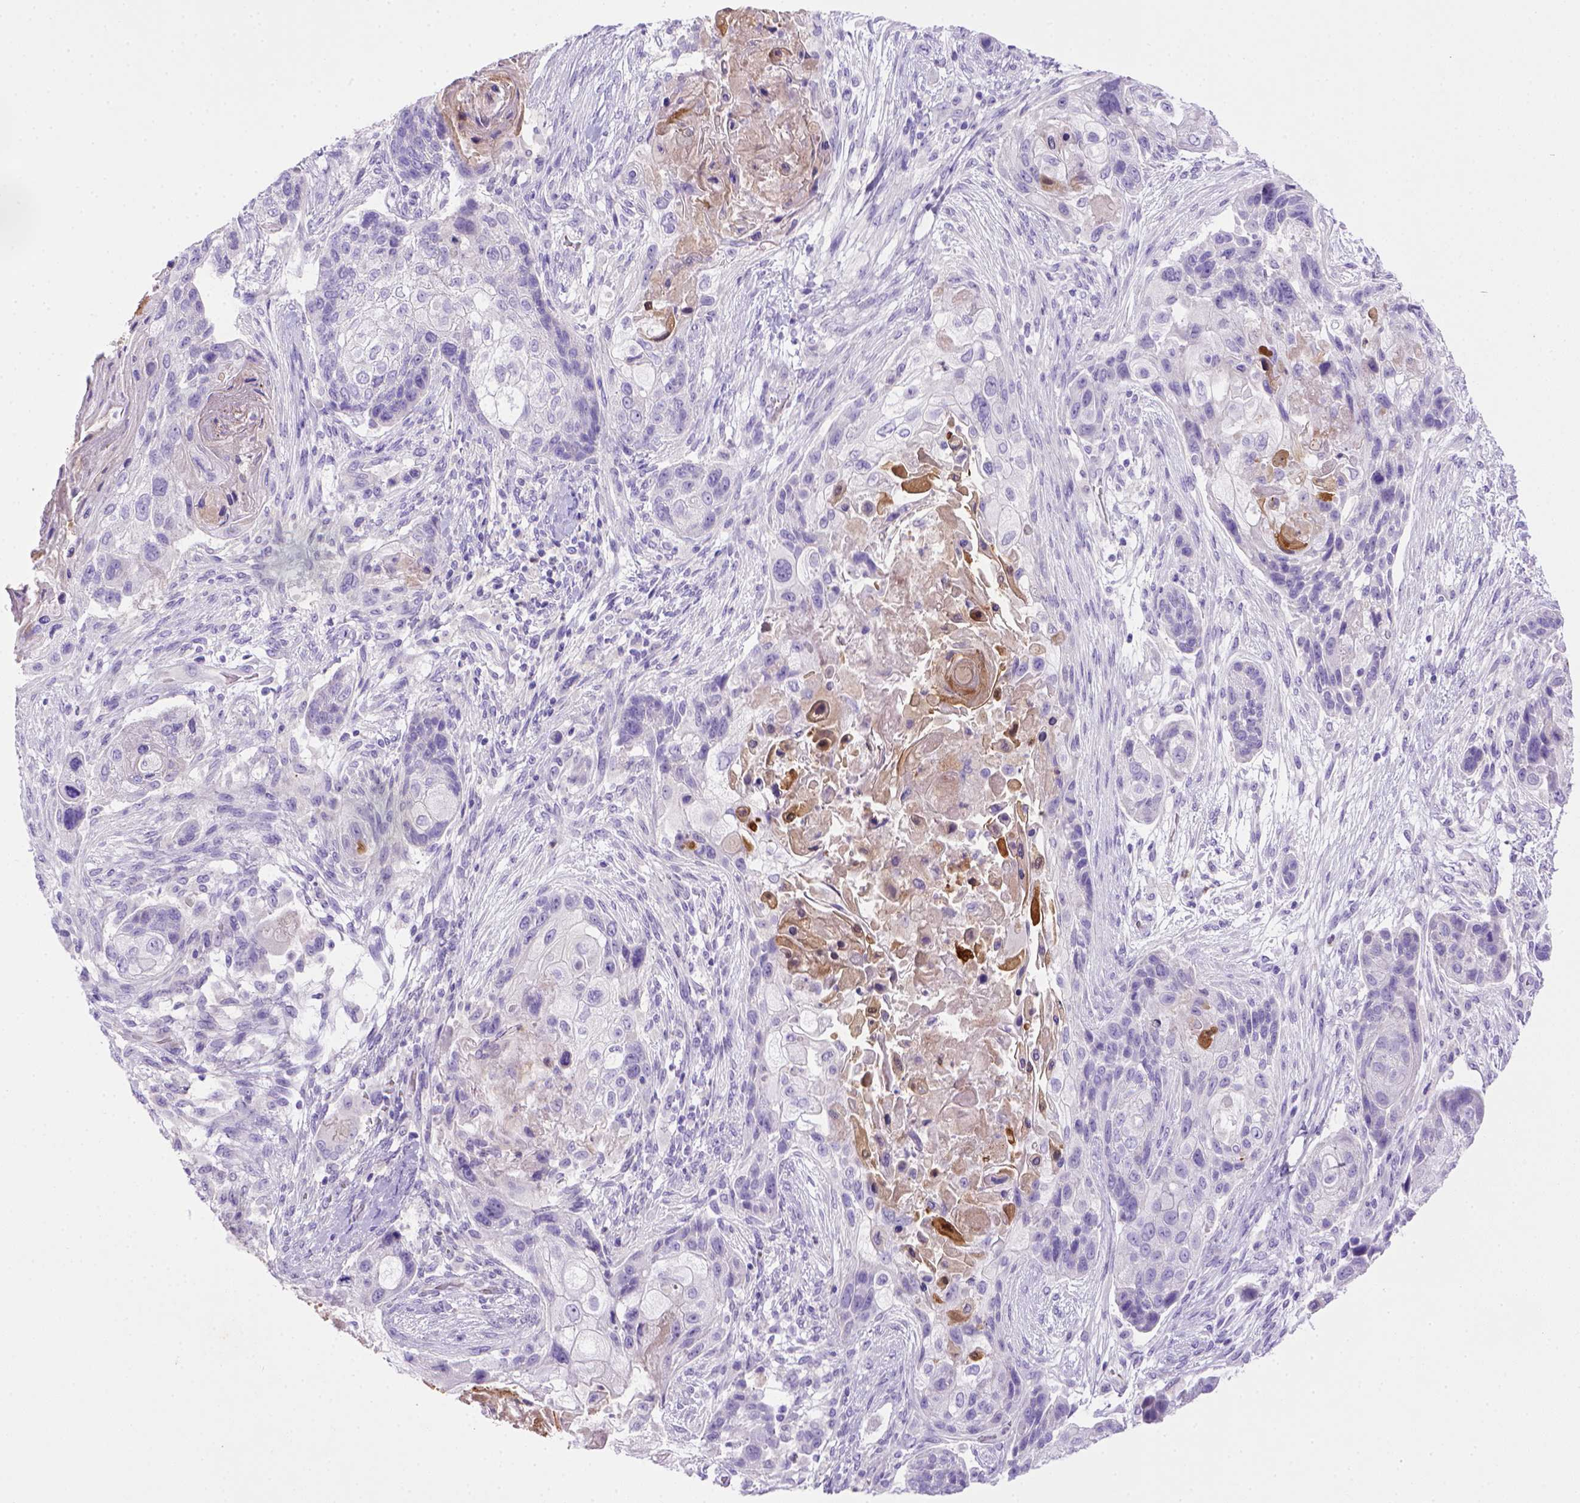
{"staining": {"intensity": "negative", "quantity": "none", "location": "none"}, "tissue": "lung cancer", "cell_type": "Tumor cells", "image_type": "cancer", "snomed": [{"axis": "morphology", "description": "Squamous cell carcinoma, NOS"}, {"axis": "topography", "description": "Lung"}], "caption": "IHC micrograph of neoplastic tissue: human squamous cell carcinoma (lung) stained with DAB reveals no significant protein positivity in tumor cells.", "gene": "BAAT", "patient": {"sex": "male", "age": 69}}